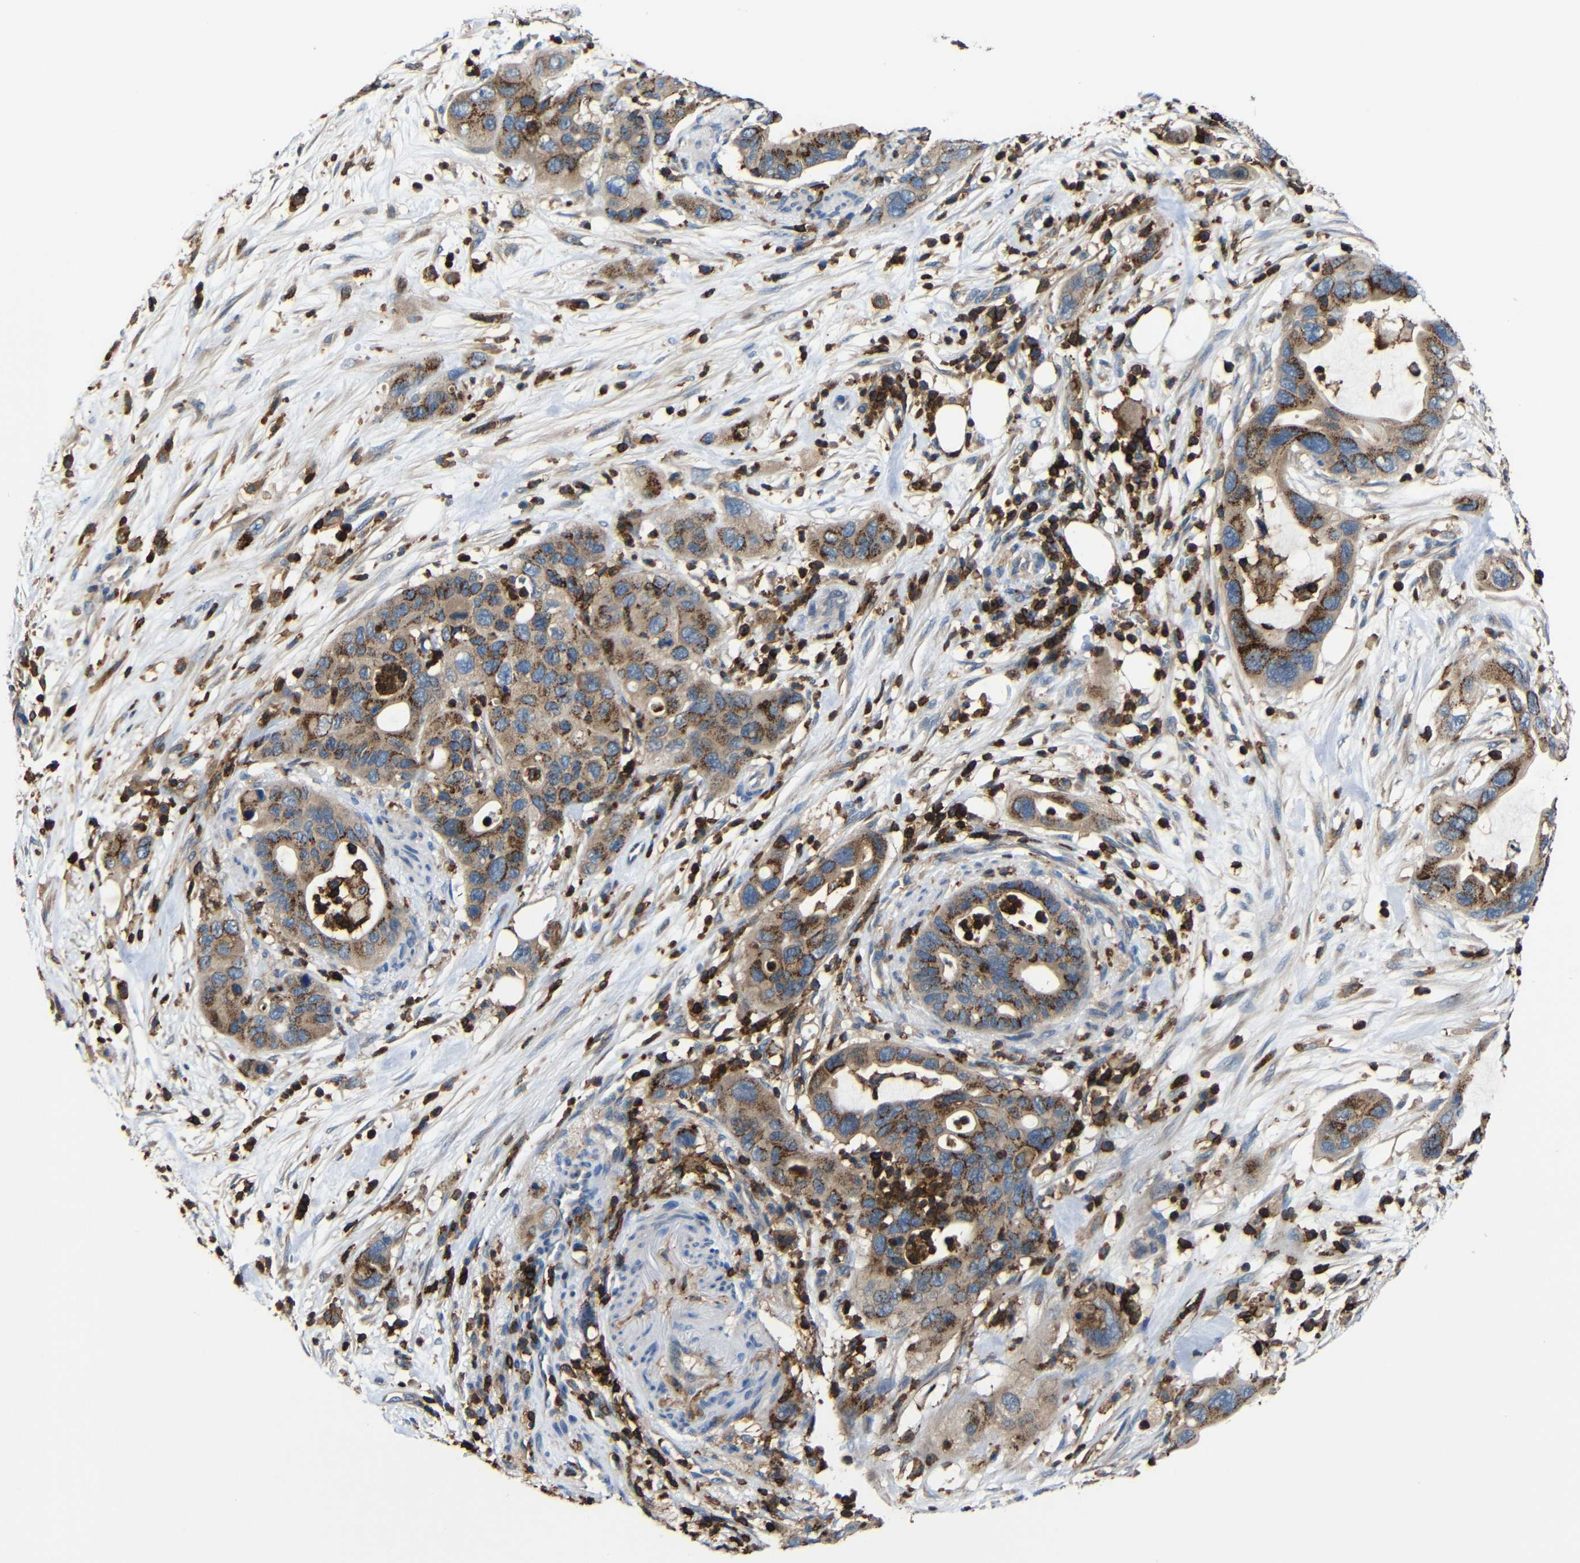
{"staining": {"intensity": "moderate", "quantity": ">75%", "location": "cytoplasmic/membranous"}, "tissue": "pancreatic cancer", "cell_type": "Tumor cells", "image_type": "cancer", "snomed": [{"axis": "morphology", "description": "Adenocarcinoma, NOS"}, {"axis": "topography", "description": "Pancreas"}], "caption": "This photomicrograph exhibits immunohistochemistry staining of human adenocarcinoma (pancreatic), with medium moderate cytoplasmic/membranous expression in approximately >75% of tumor cells.", "gene": "P2RY12", "patient": {"sex": "female", "age": 71}}